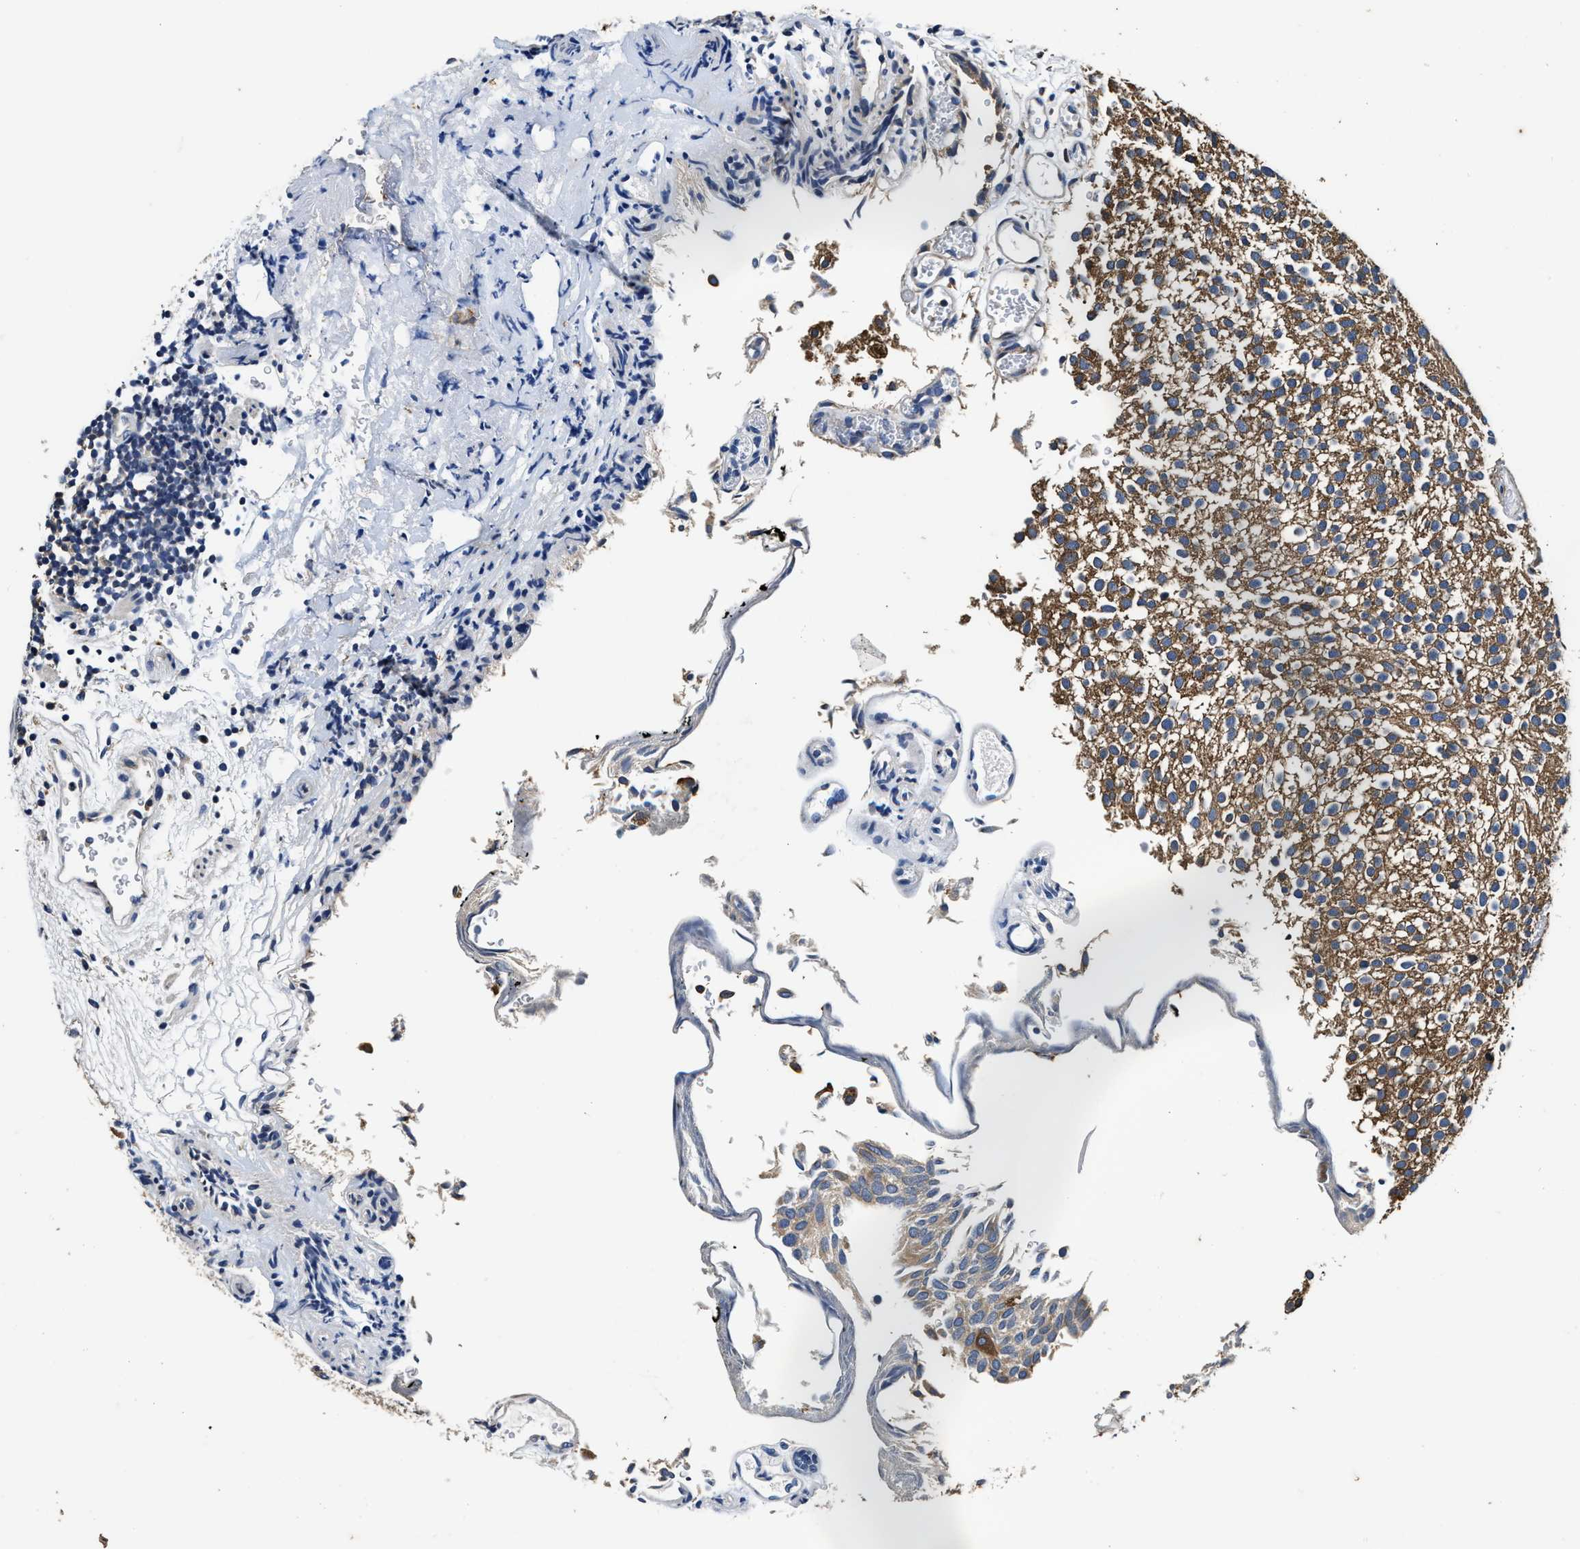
{"staining": {"intensity": "moderate", "quantity": ">75%", "location": "cytoplasmic/membranous"}, "tissue": "urothelial cancer", "cell_type": "Tumor cells", "image_type": "cancer", "snomed": [{"axis": "morphology", "description": "Urothelial carcinoma, Low grade"}, {"axis": "topography", "description": "Urinary bladder"}], "caption": "Tumor cells exhibit moderate cytoplasmic/membranous staining in about >75% of cells in low-grade urothelial carcinoma.", "gene": "PI4KB", "patient": {"sex": "male", "age": 78}}